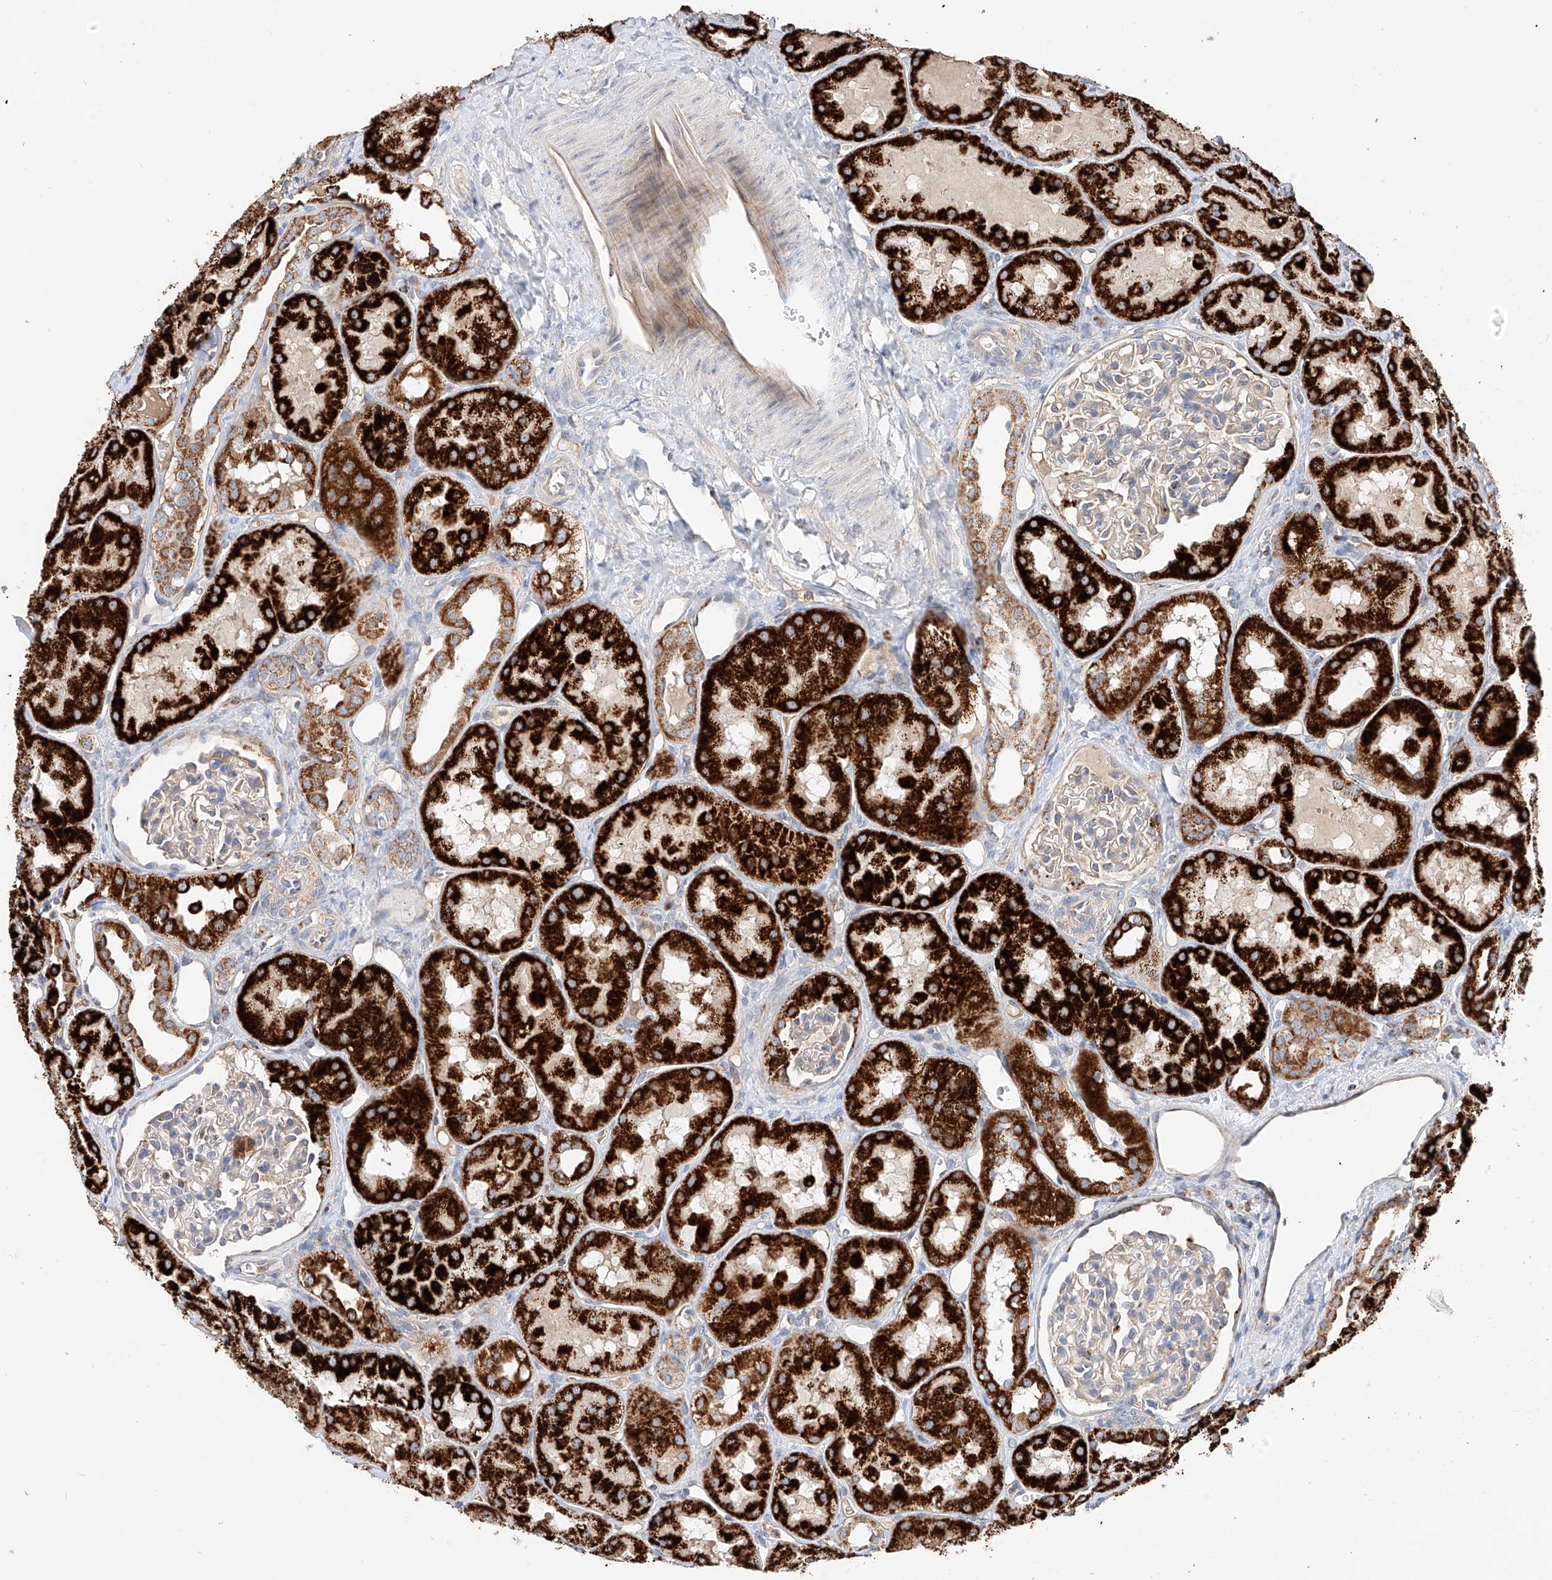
{"staining": {"intensity": "negative", "quantity": "none", "location": "none"}, "tissue": "kidney", "cell_type": "Cells in glomeruli", "image_type": "normal", "snomed": [{"axis": "morphology", "description": "Normal tissue, NOS"}, {"axis": "topography", "description": "Kidney"}], "caption": "The photomicrograph displays no staining of cells in glomeruli in unremarkable kidney.", "gene": "RUSC1", "patient": {"sex": "male", "age": 16}}